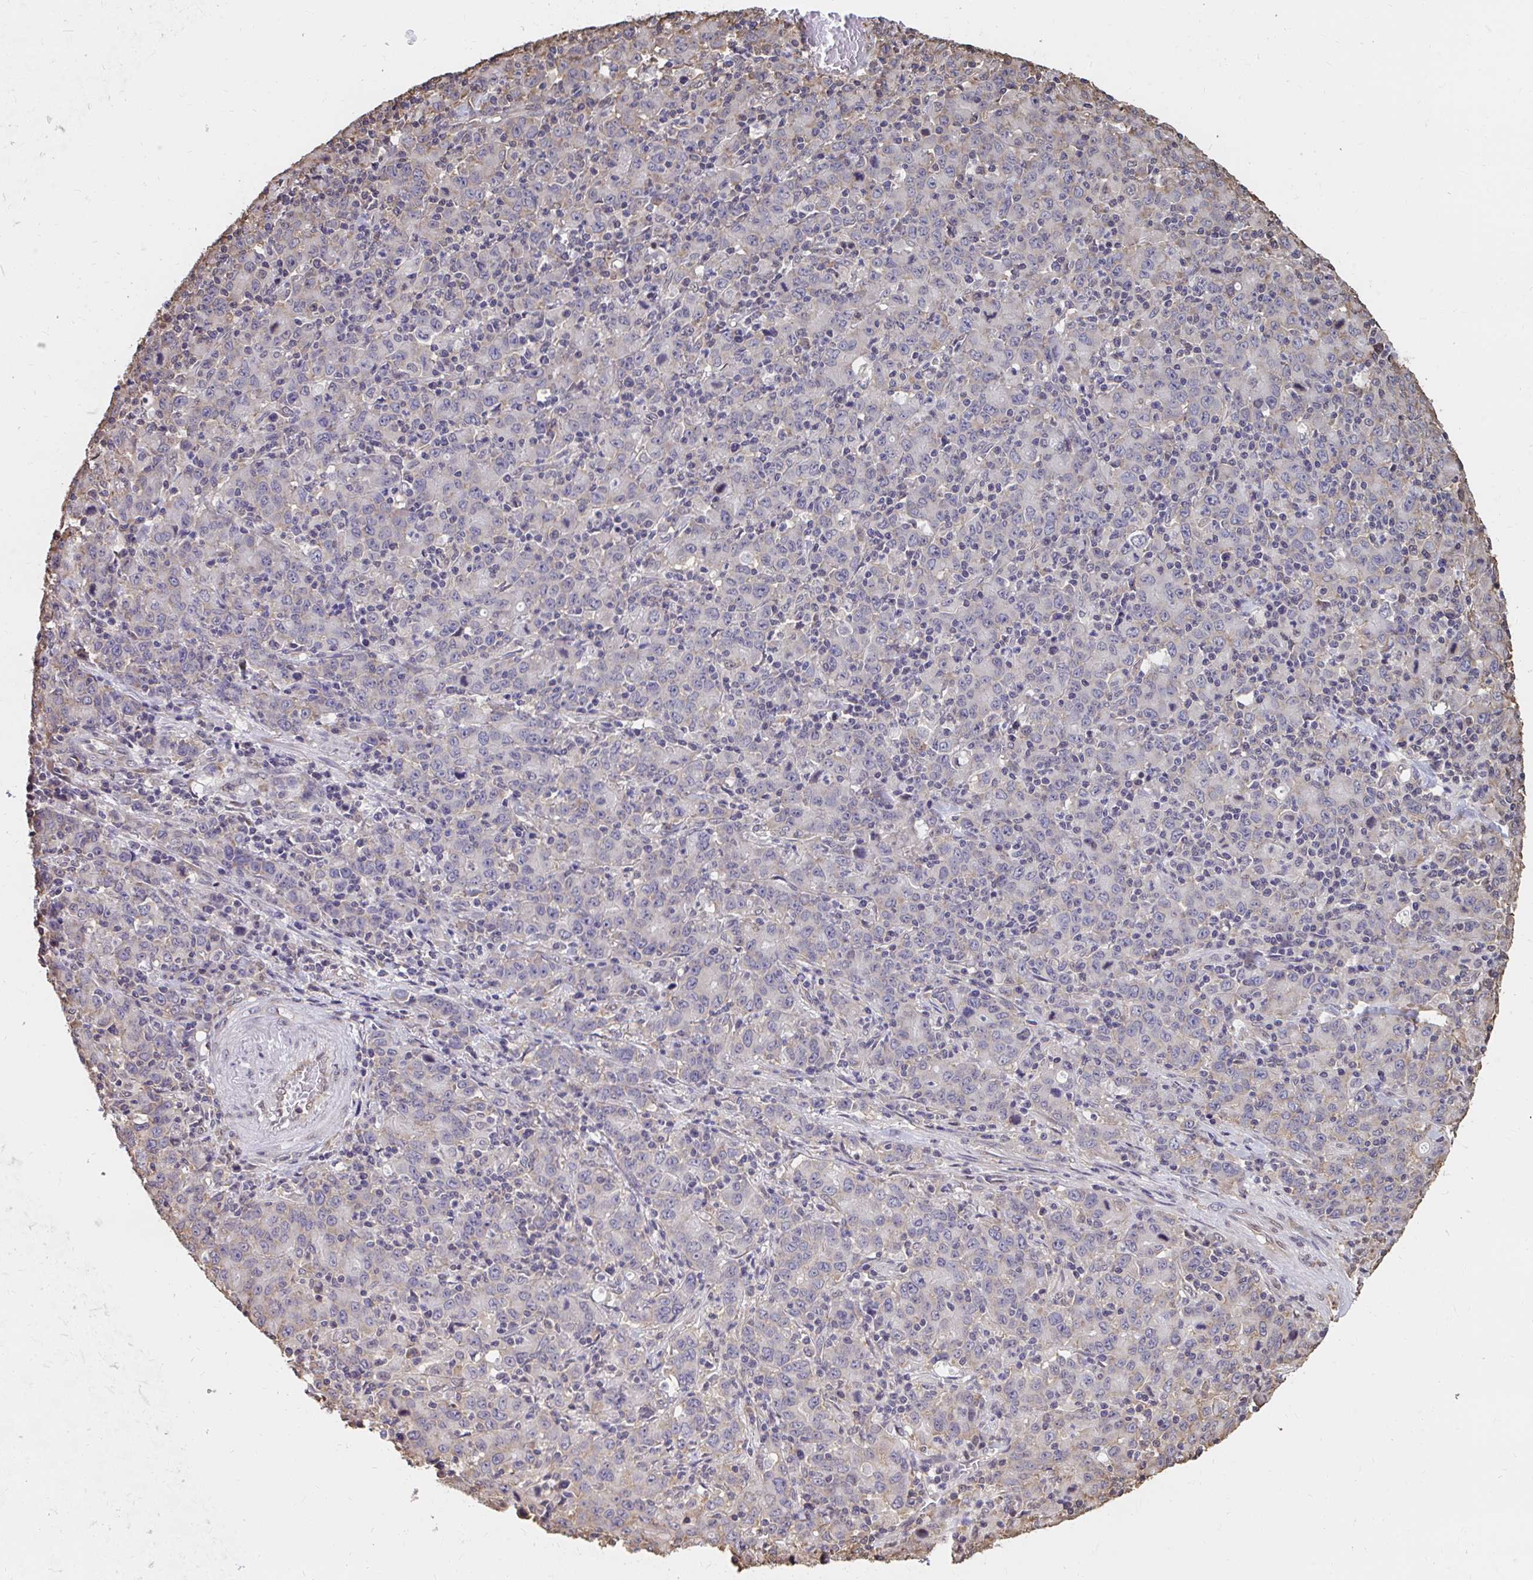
{"staining": {"intensity": "negative", "quantity": "none", "location": "none"}, "tissue": "stomach cancer", "cell_type": "Tumor cells", "image_type": "cancer", "snomed": [{"axis": "morphology", "description": "Adenocarcinoma, NOS"}, {"axis": "topography", "description": "Stomach, upper"}], "caption": "Immunohistochemistry of stomach adenocarcinoma shows no positivity in tumor cells.", "gene": "SYNCRIP", "patient": {"sex": "male", "age": 69}}